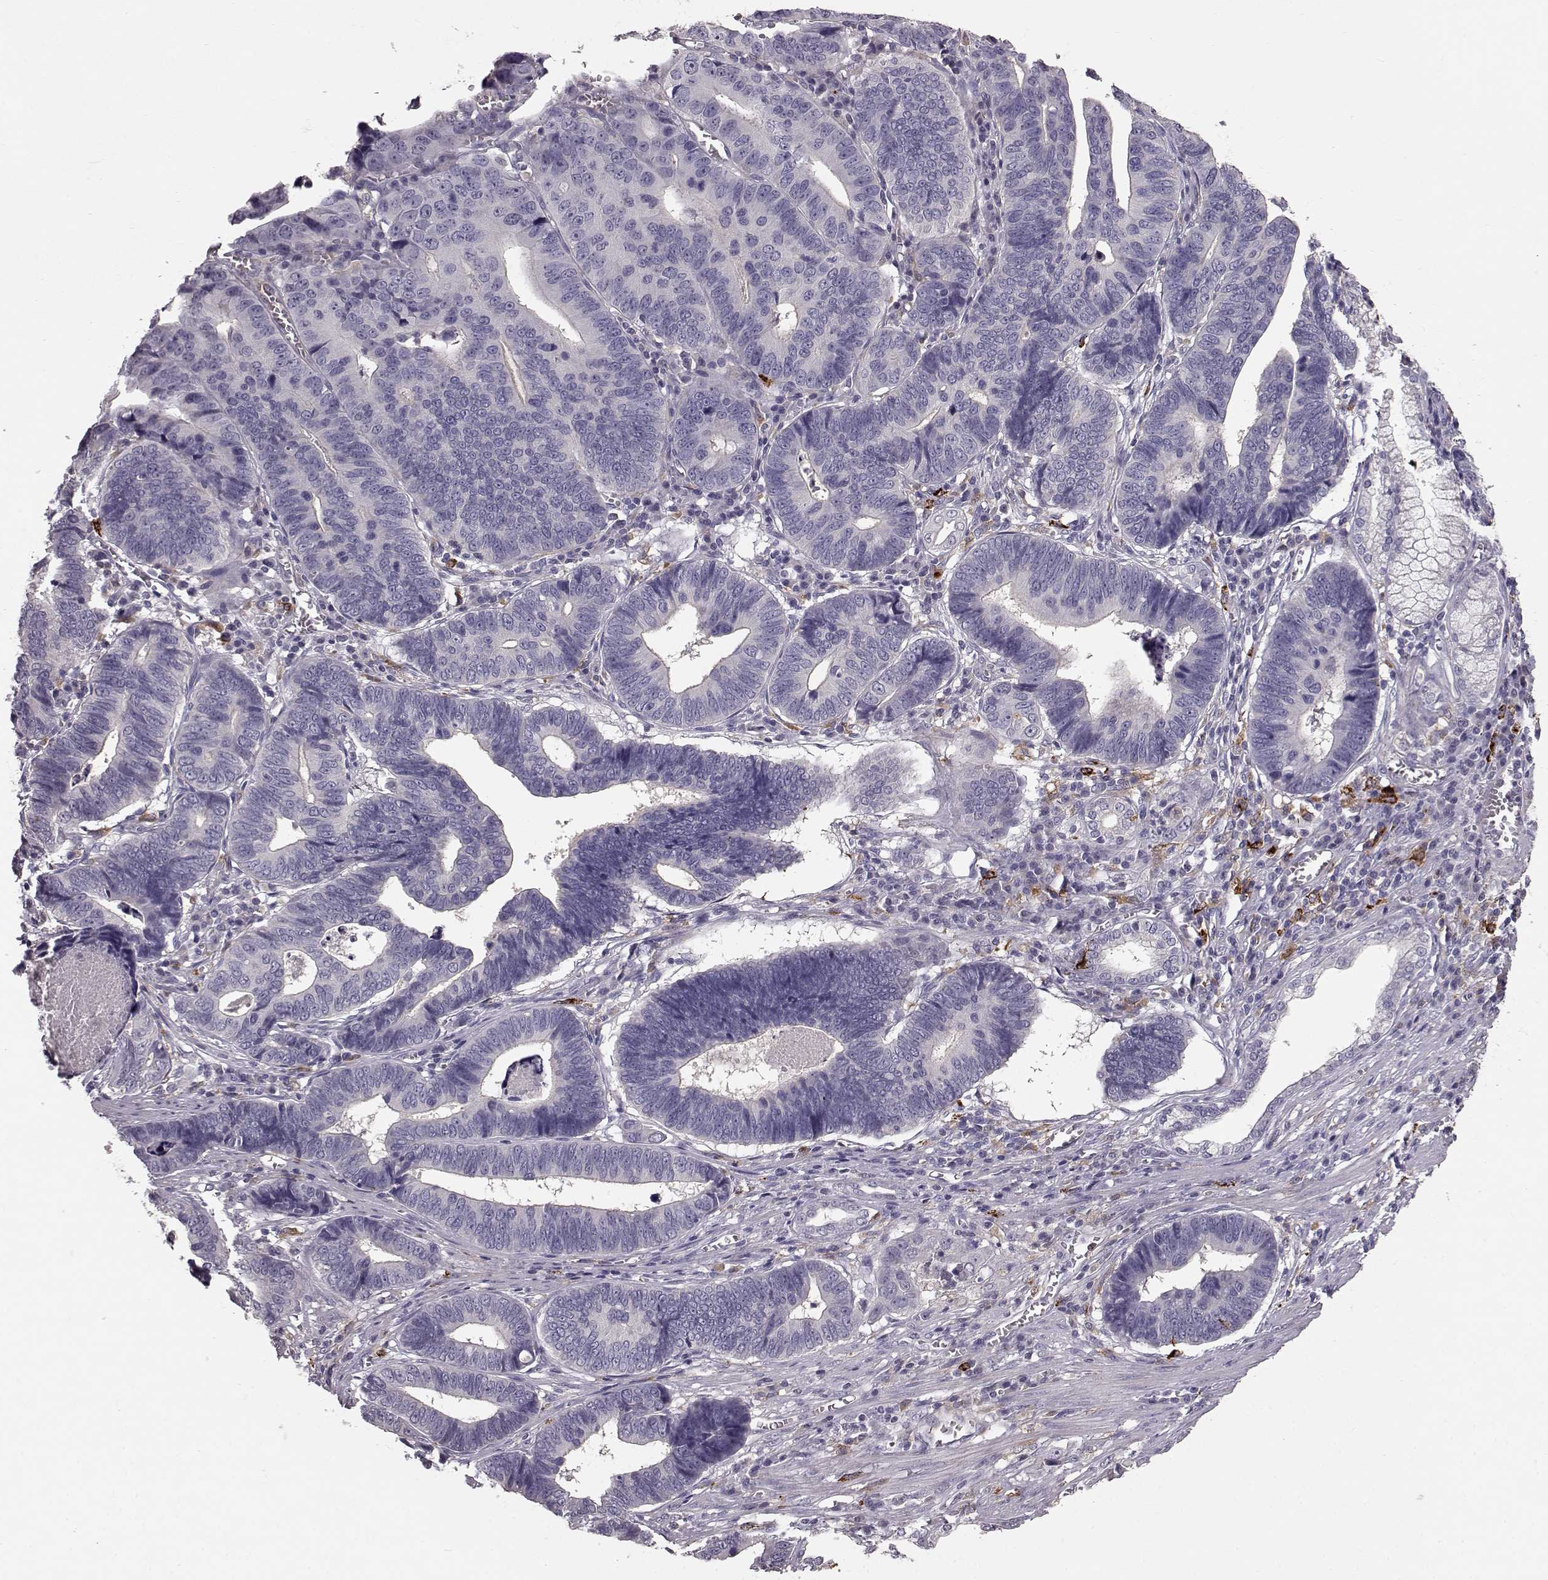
{"staining": {"intensity": "negative", "quantity": "none", "location": "none"}, "tissue": "stomach cancer", "cell_type": "Tumor cells", "image_type": "cancer", "snomed": [{"axis": "morphology", "description": "Adenocarcinoma, NOS"}, {"axis": "topography", "description": "Stomach"}], "caption": "This is an immunohistochemistry micrograph of adenocarcinoma (stomach). There is no expression in tumor cells.", "gene": "CCNF", "patient": {"sex": "male", "age": 84}}